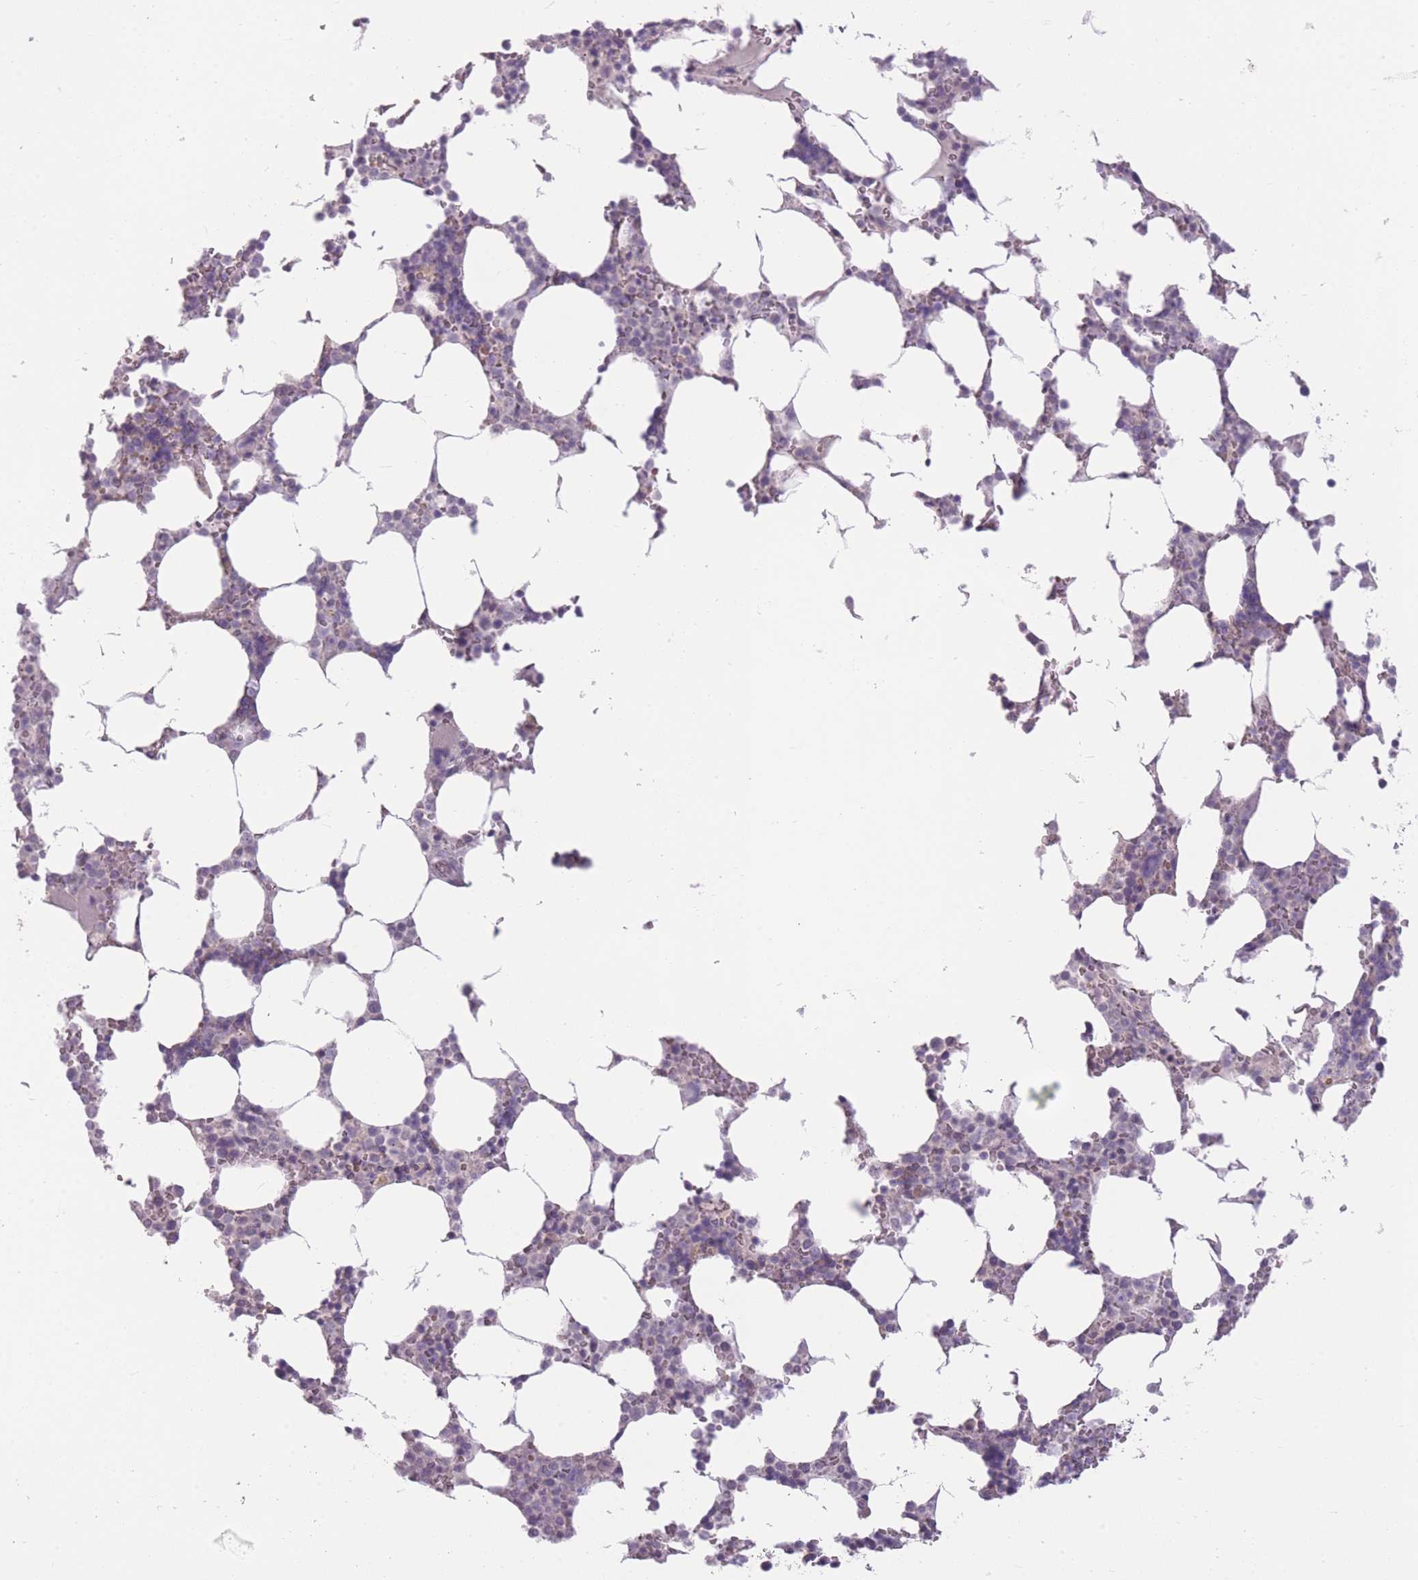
{"staining": {"intensity": "negative", "quantity": "none", "location": "none"}, "tissue": "bone marrow", "cell_type": "Hematopoietic cells", "image_type": "normal", "snomed": [{"axis": "morphology", "description": "Normal tissue, NOS"}, {"axis": "topography", "description": "Bone marrow"}], "caption": "This photomicrograph is of benign bone marrow stained with immunohistochemistry to label a protein in brown with the nuclei are counter-stained blue. There is no positivity in hematopoietic cells. Brightfield microscopy of immunohistochemistry (IHC) stained with DAB (3,3'-diaminobenzidine) (brown) and hematoxylin (blue), captured at high magnification.", "gene": "ZBTB24", "patient": {"sex": "male", "age": 64}}